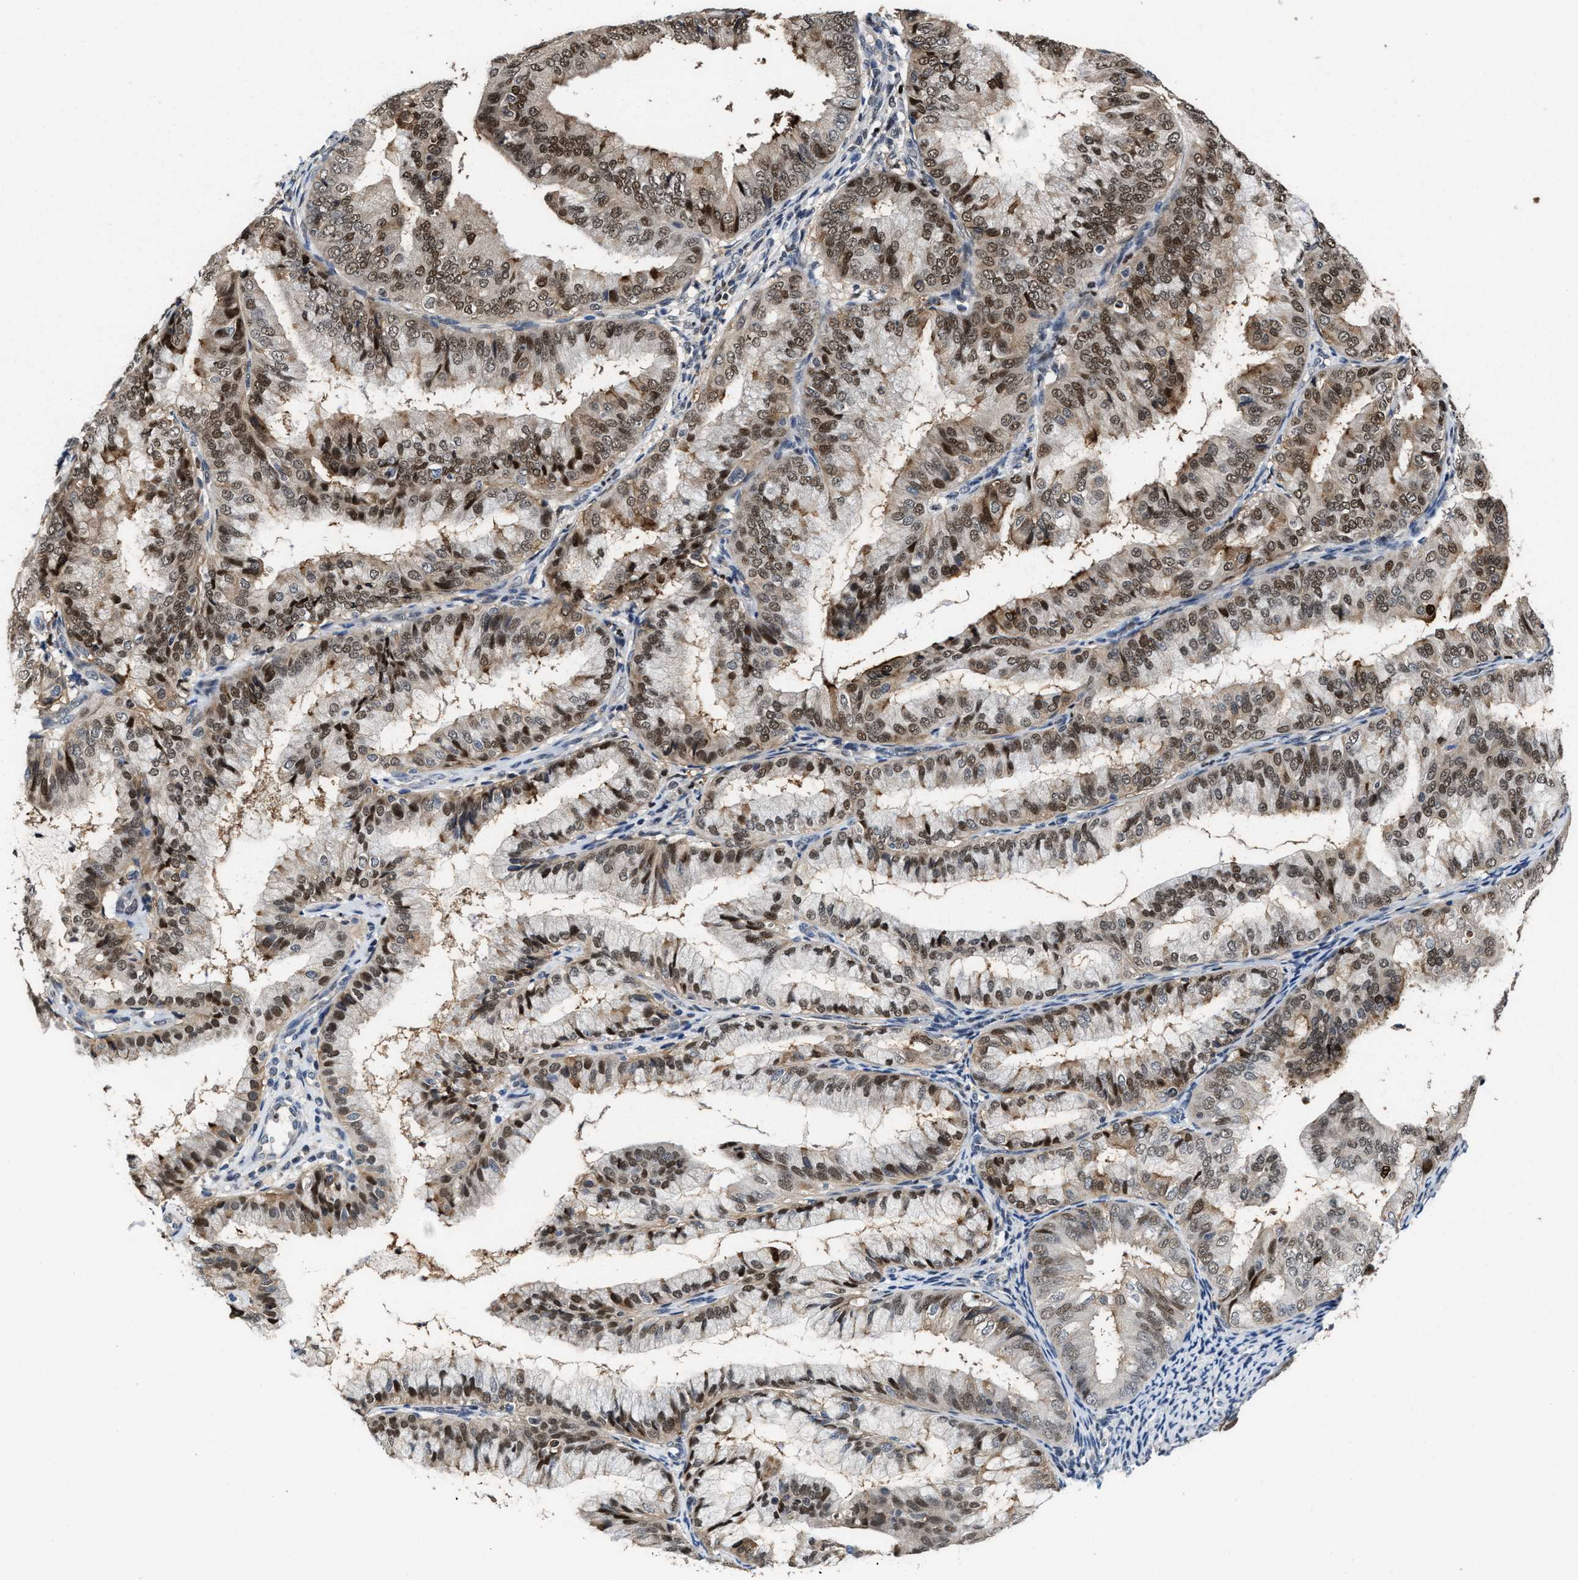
{"staining": {"intensity": "moderate", "quantity": ">75%", "location": "cytoplasmic/membranous,nuclear"}, "tissue": "endometrial cancer", "cell_type": "Tumor cells", "image_type": "cancer", "snomed": [{"axis": "morphology", "description": "Adenocarcinoma, NOS"}, {"axis": "topography", "description": "Endometrium"}], "caption": "Moderate cytoplasmic/membranous and nuclear protein expression is appreciated in about >75% of tumor cells in endometrial cancer.", "gene": "ZNF20", "patient": {"sex": "female", "age": 63}}